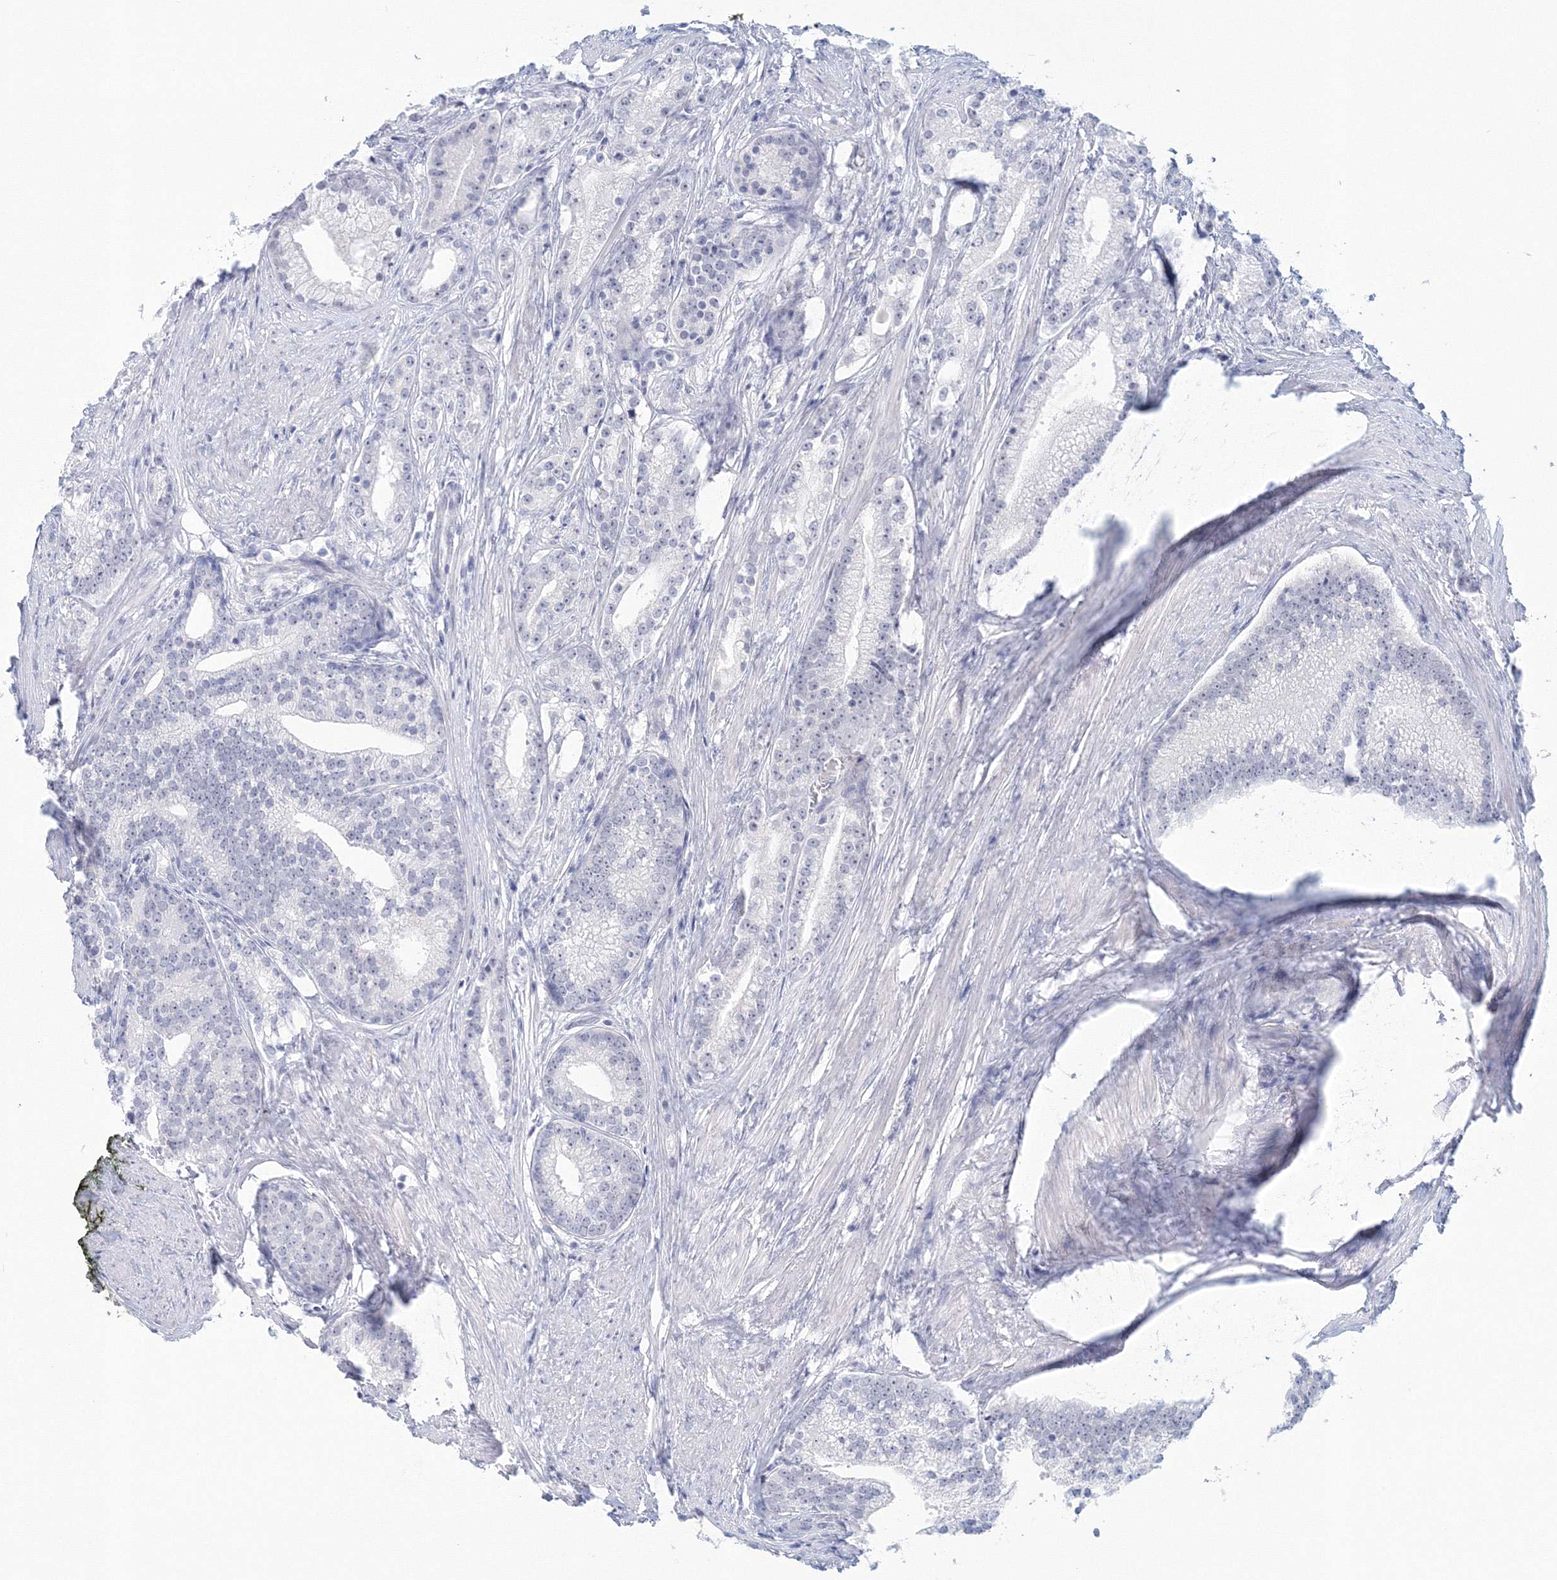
{"staining": {"intensity": "negative", "quantity": "none", "location": "none"}, "tissue": "prostate cancer", "cell_type": "Tumor cells", "image_type": "cancer", "snomed": [{"axis": "morphology", "description": "Adenocarcinoma, Low grade"}, {"axis": "topography", "description": "Prostate"}], "caption": "Tumor cells are negative for protein expression in human prostate cancer.", "gene": "VSIG1", "patient": {"sex": "male", "age": 71}}